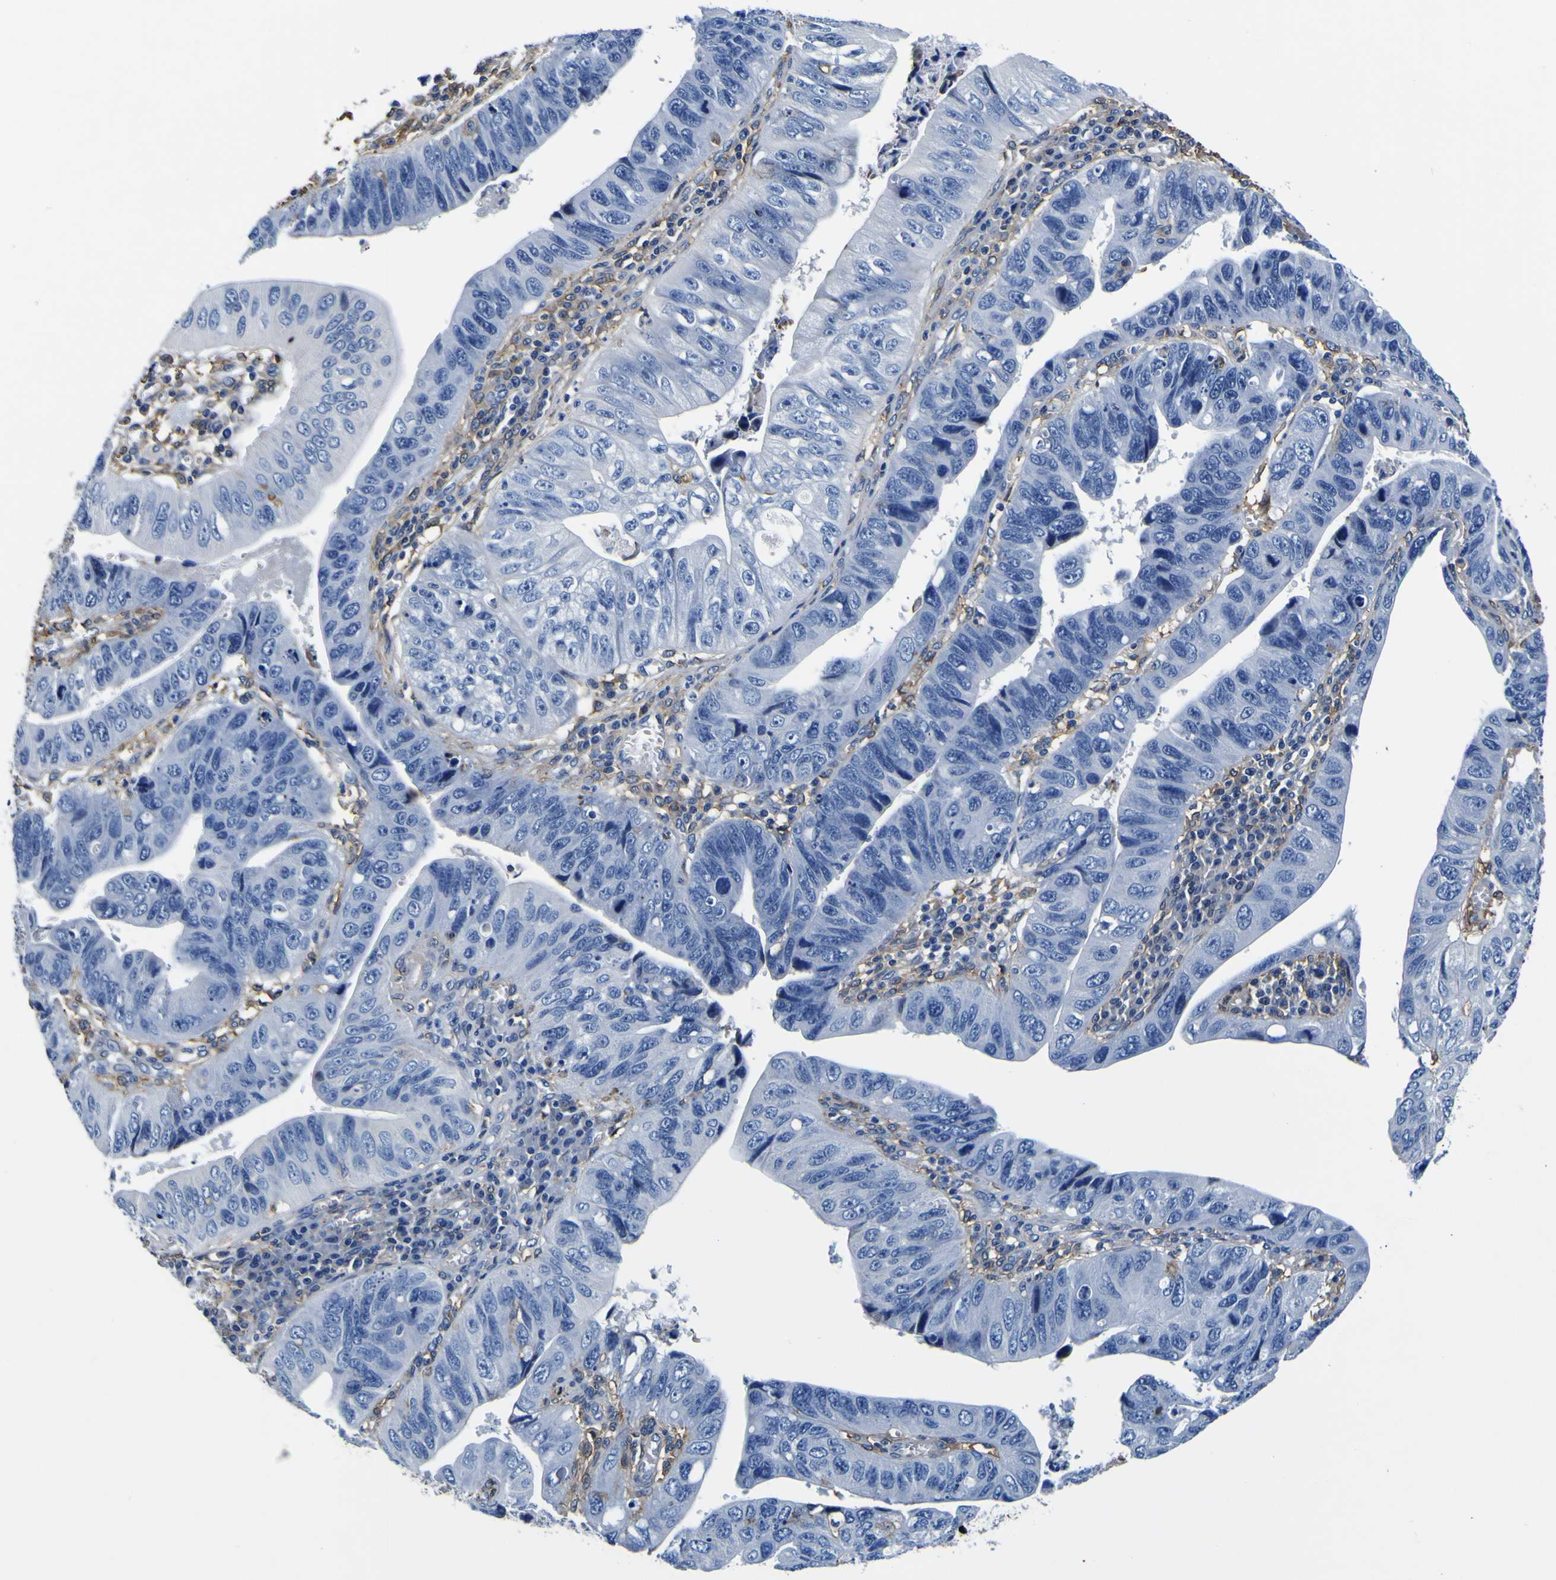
{"staining": {"intensity": "negative", "quantity": "none", "location": "none"}, "tissue": "stomach cancer", "cell_type": "Tumor cells", "image_type": "cancer", "snomed": [{"axis": "morphology", "description": "Adenocarcinoma, NOS"}, {"axis": "topography", "description": "Stomach"}], "caption": "Stomach cancer was stained to show a protein in brown. There is no significant expression in tumor cells.", "gene": "PXDN", "patient": {"sex": "male", "age": 59}}